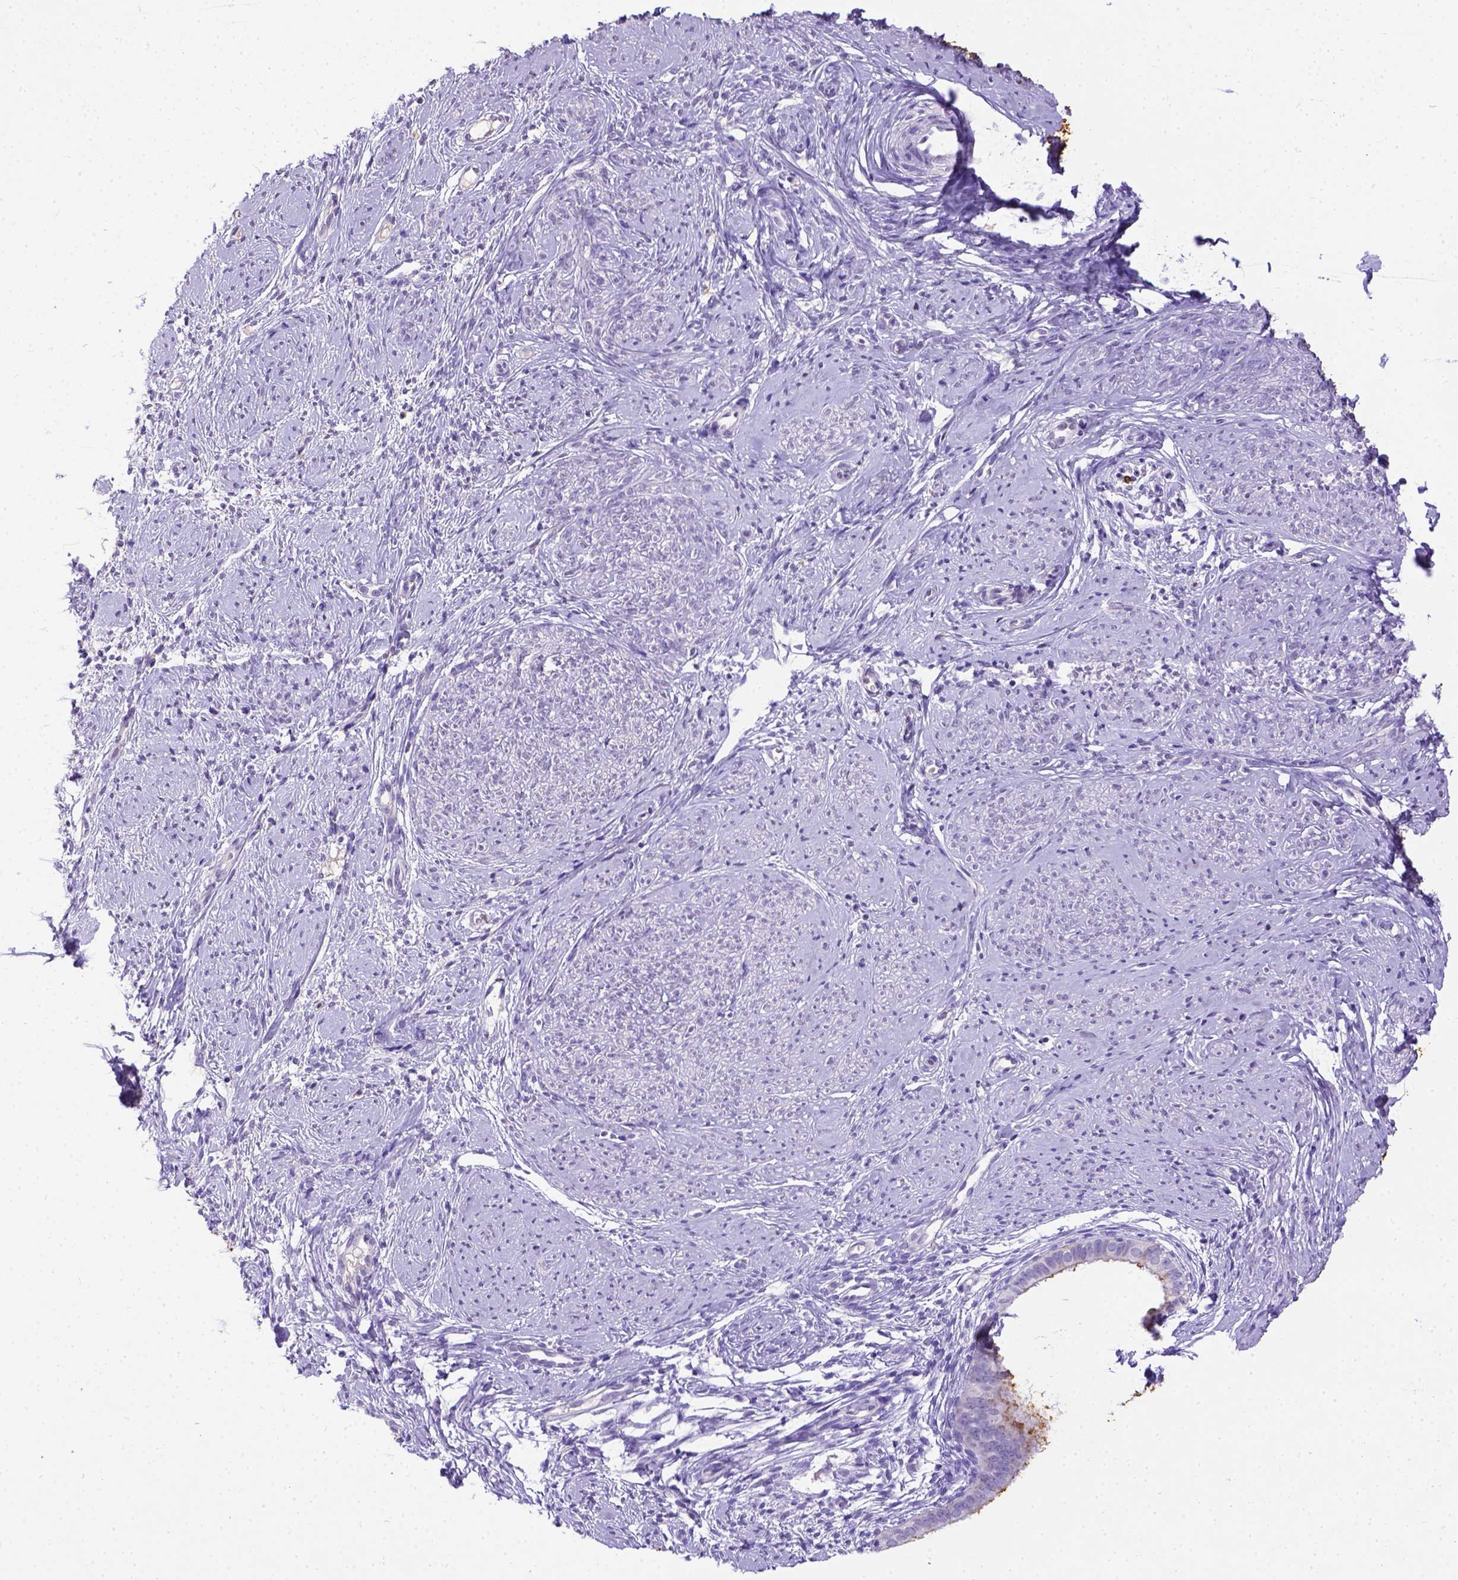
{"staining": {"intensity": "negative", "quantity": "none", "location": "none"}, "tissue": "smooth muscle", "cell_type": "Smooth muscle cells", "image_type": "normal", "snomed": [{"axis": "morphology", "description": "Normal tissue, NOS"}, {"axis": "topography", "description": "Smooth muscle"}], "caption": "IHC micrograph of normal smooth muscle: human smooth muscle stained with DAB (3,3'-diaminobenzidine) demonstrates no significant protein positivity in smooth muscle cells.", "gene": "B3GAT1", "patient": {"sex": "female", "age": 48}}